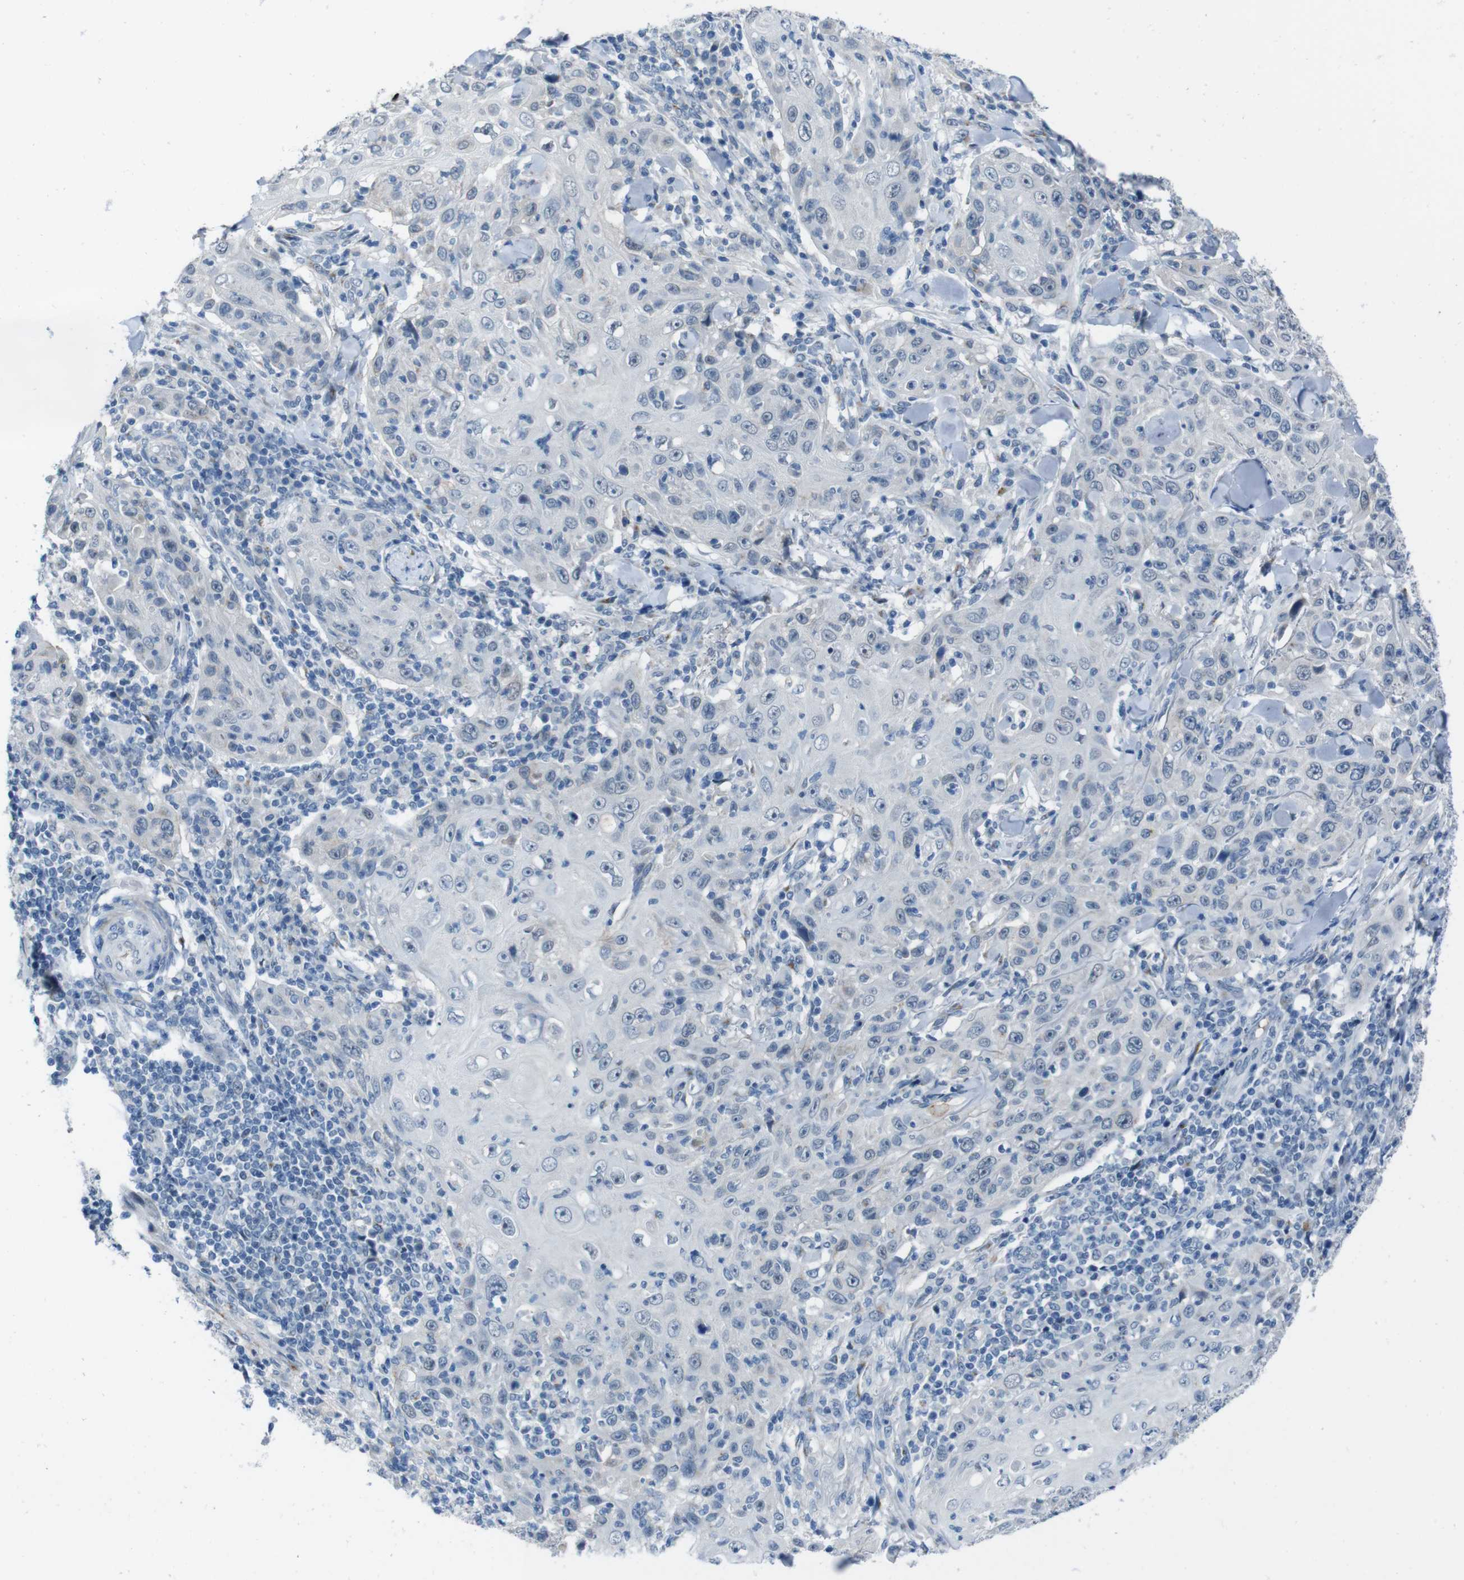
{"staining": {"intensity": "negative", "quantity": "none", "location": "none"}, "tissue": "skin cancer", "cell_type": "Tumor cells", "image_type": "cancer", "snomed": [{"axis": "morphology", "description": "Squamous cell carcinoma, NOS"}, {"axis": "topography", "description": "Skin"}], "caption": "Immunohistochemistry (IHC) of squamous cell carcinoma (skin) displays no expression in tumor cells.", "gene": "CDHR2", "patient": {"sex": "female", "age": 88}}